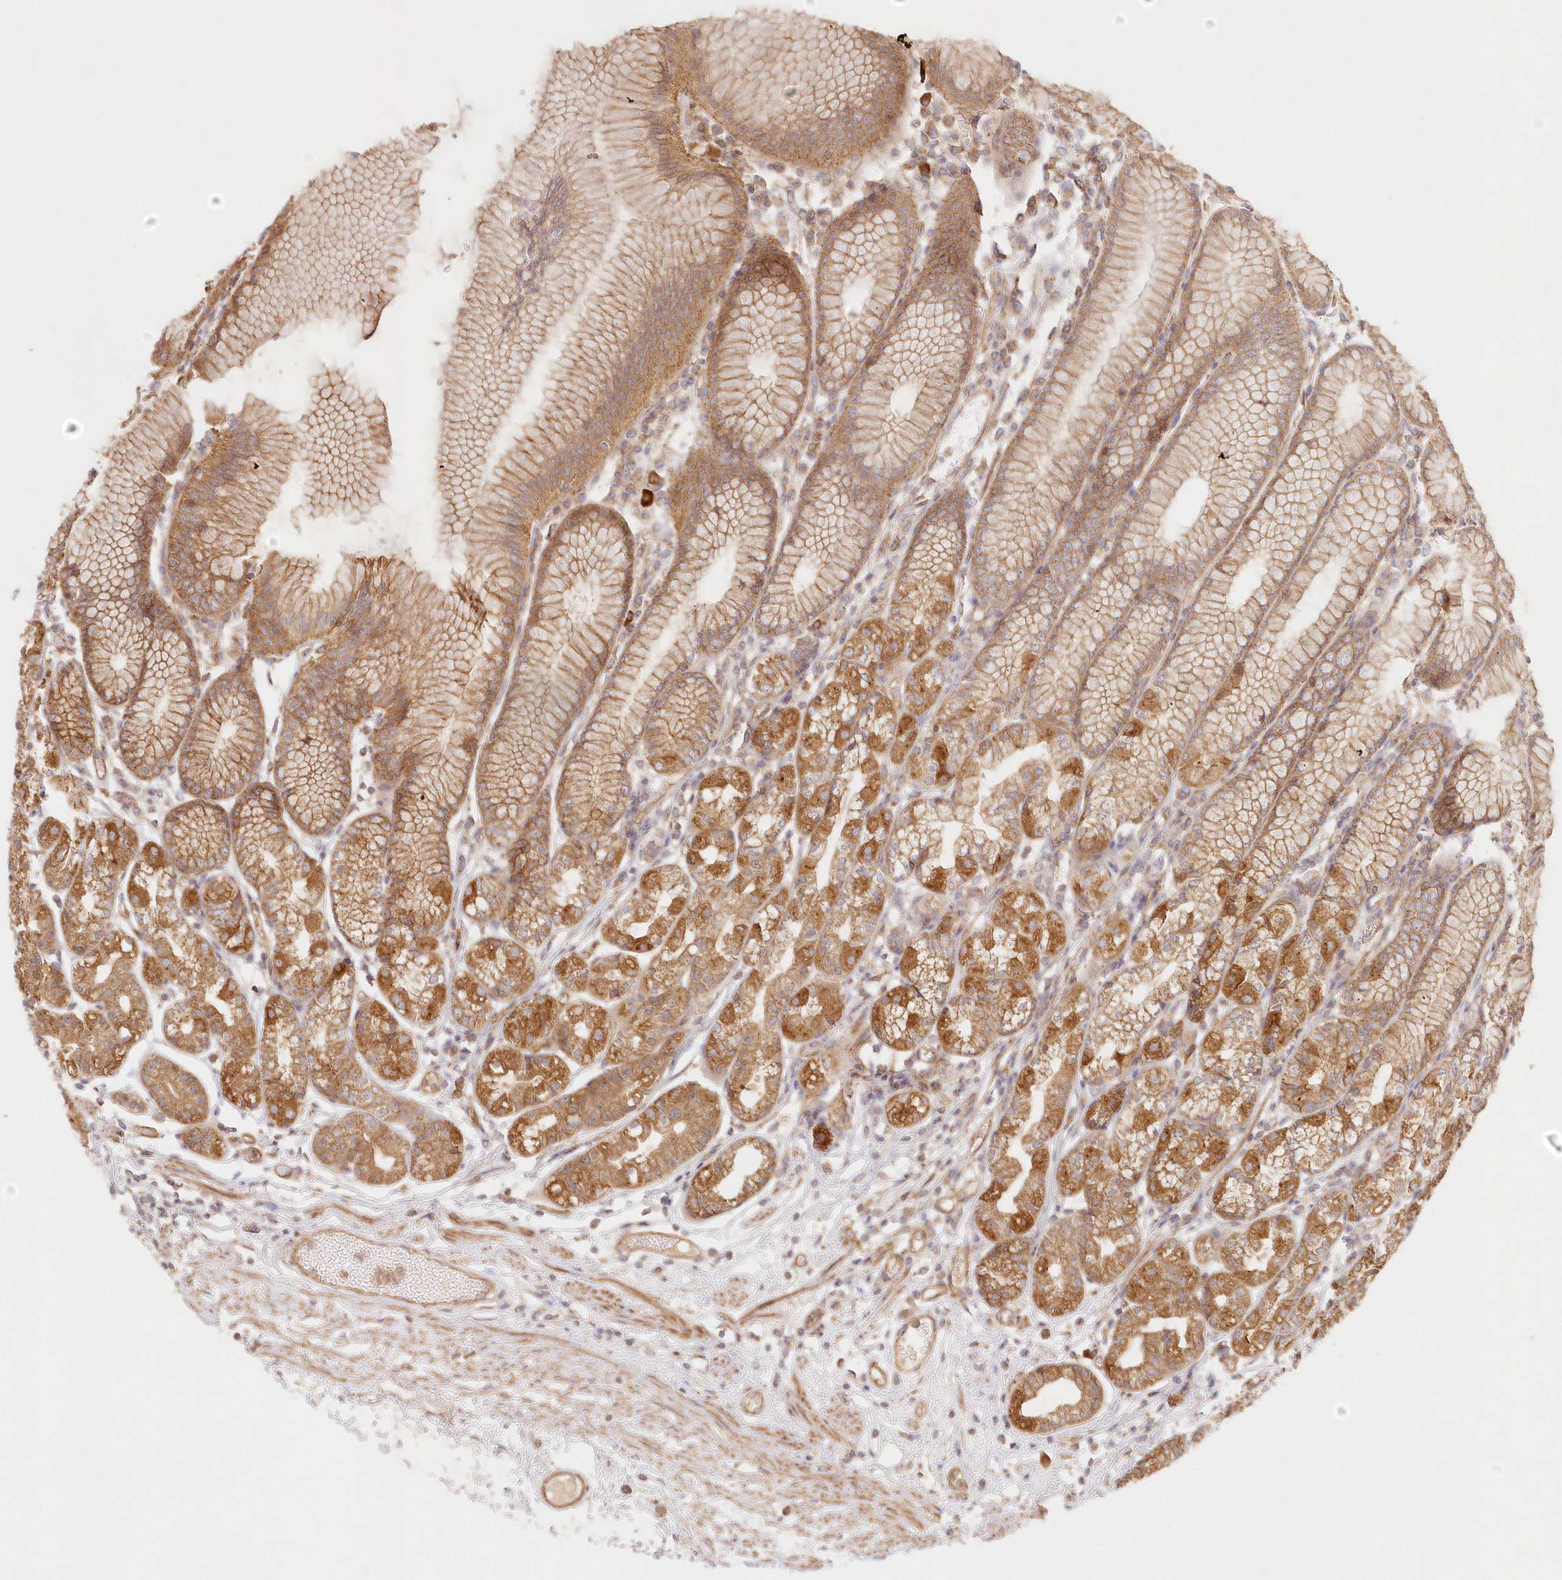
{"staining": {"intensity": "strong", "quantity": ">75%", "location": "cytoplasmic/membranous"}, "tissue": "stomach", "cell_type": "Glandular cells", "image_type": "normal", "snomed": [{"axis": "morphology", "description": "Normal tissue, NOS"}, {"axis": "topography", "description": "Stomach"}], "caption": "Strong cytoplasmic/membranous expression for a protein is seen in approximately >75% of glandular cells of normal stomach using immunohistochemistry (IHC).", "gene": "KIAA0232", "patient": {"sex": "female", "age": 57}}